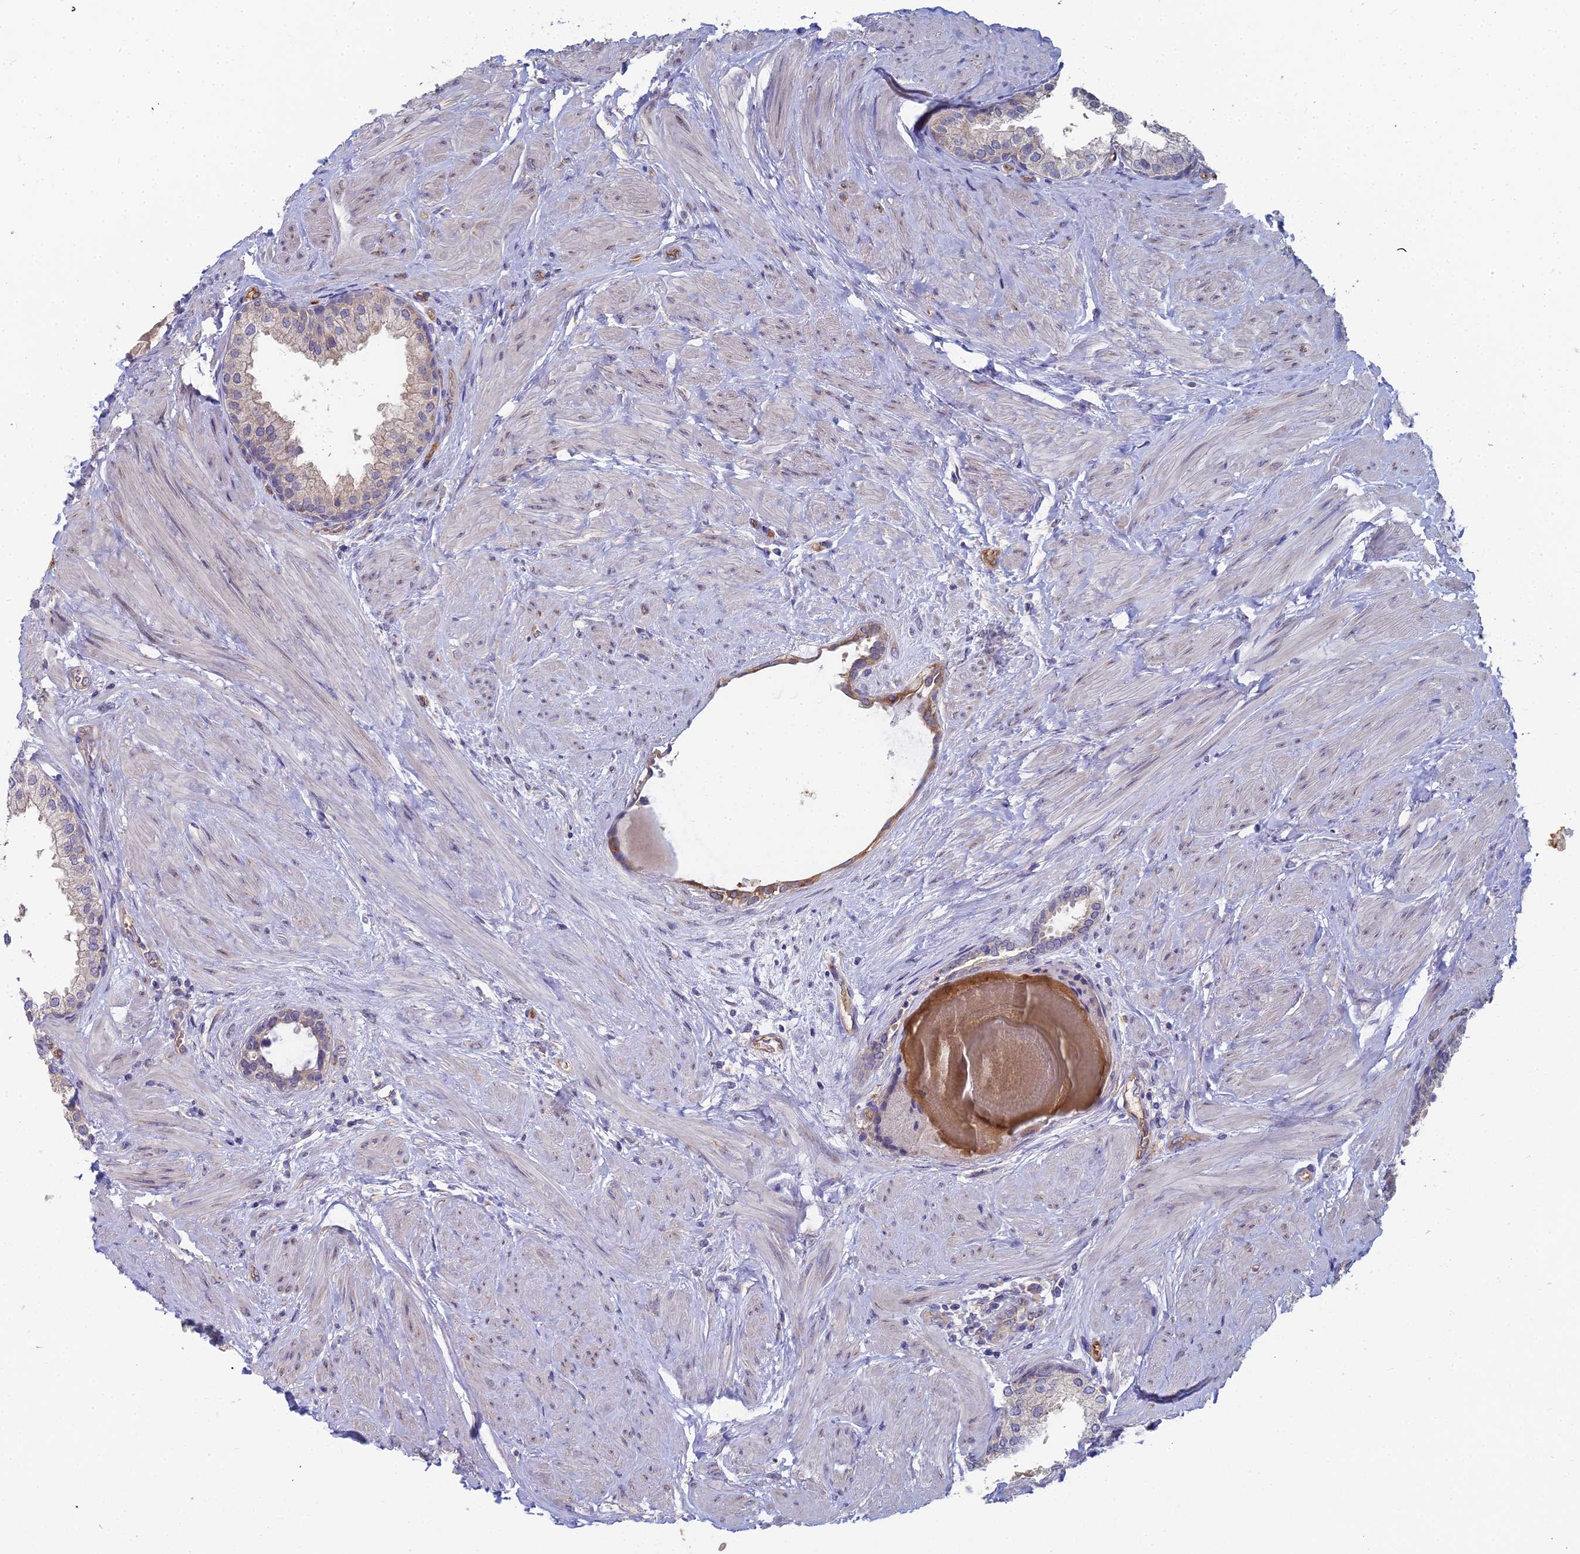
{"staining": {"intensity": "moderate", "quantity": "<25%", "location": "cytoplasmic/membranous"}, "tissue": "prostate", "cell_type": "Glandular cells", "image_type": "normal", "snomed": [{"axis": "morphology", "description": "Normal tissue, NOS"}, {"axis": "topography", "description": "Prostate"}], "caption": "Protein expression analysis of unremarkable human prostate reveals moderate cytoplasmic/membranous staining in about <25% of glandular cells.", "gene": "RDX", "patient": {"sex": "male", "age": 48}}